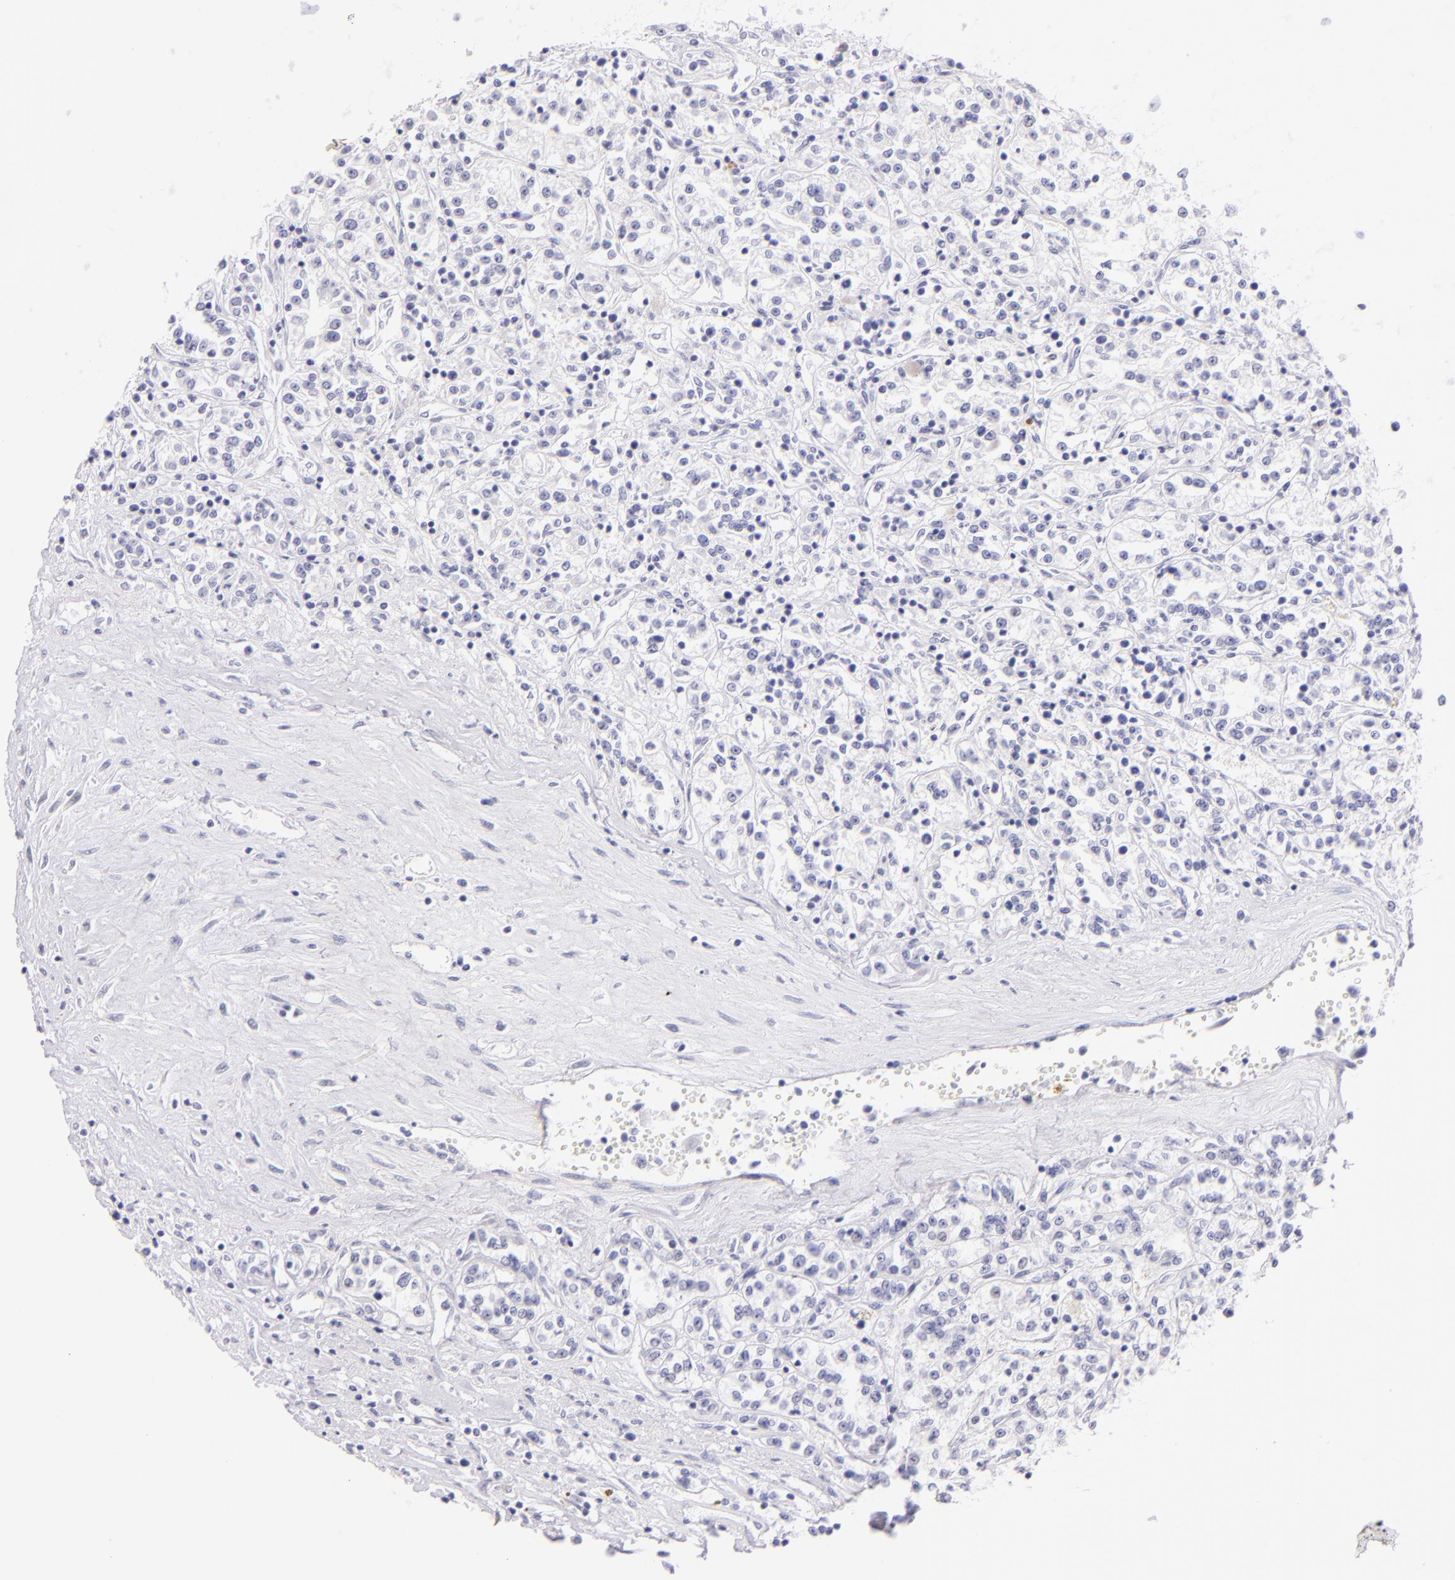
{"staining": {"intensity": "negative", "quantity": "none", "location": "none"}, "tissue": "renal cancer", "cell_type": "Tumor cells", "image_type": "cancer", "snomed": [{"axis": "morphology", "description": "Adenocarcinoma, NOS"}, {"axis": "topography", "description": "Kidney"}], "caption": "Immunohistochemistry micrograph of neoplastic tissue: renal cancer (adenocarcinoma) stained with DAB demonstrates no significant protein staining in tumor cells.", "gene": "SDC1", "patient": {"sex": "female", "age": 76}}